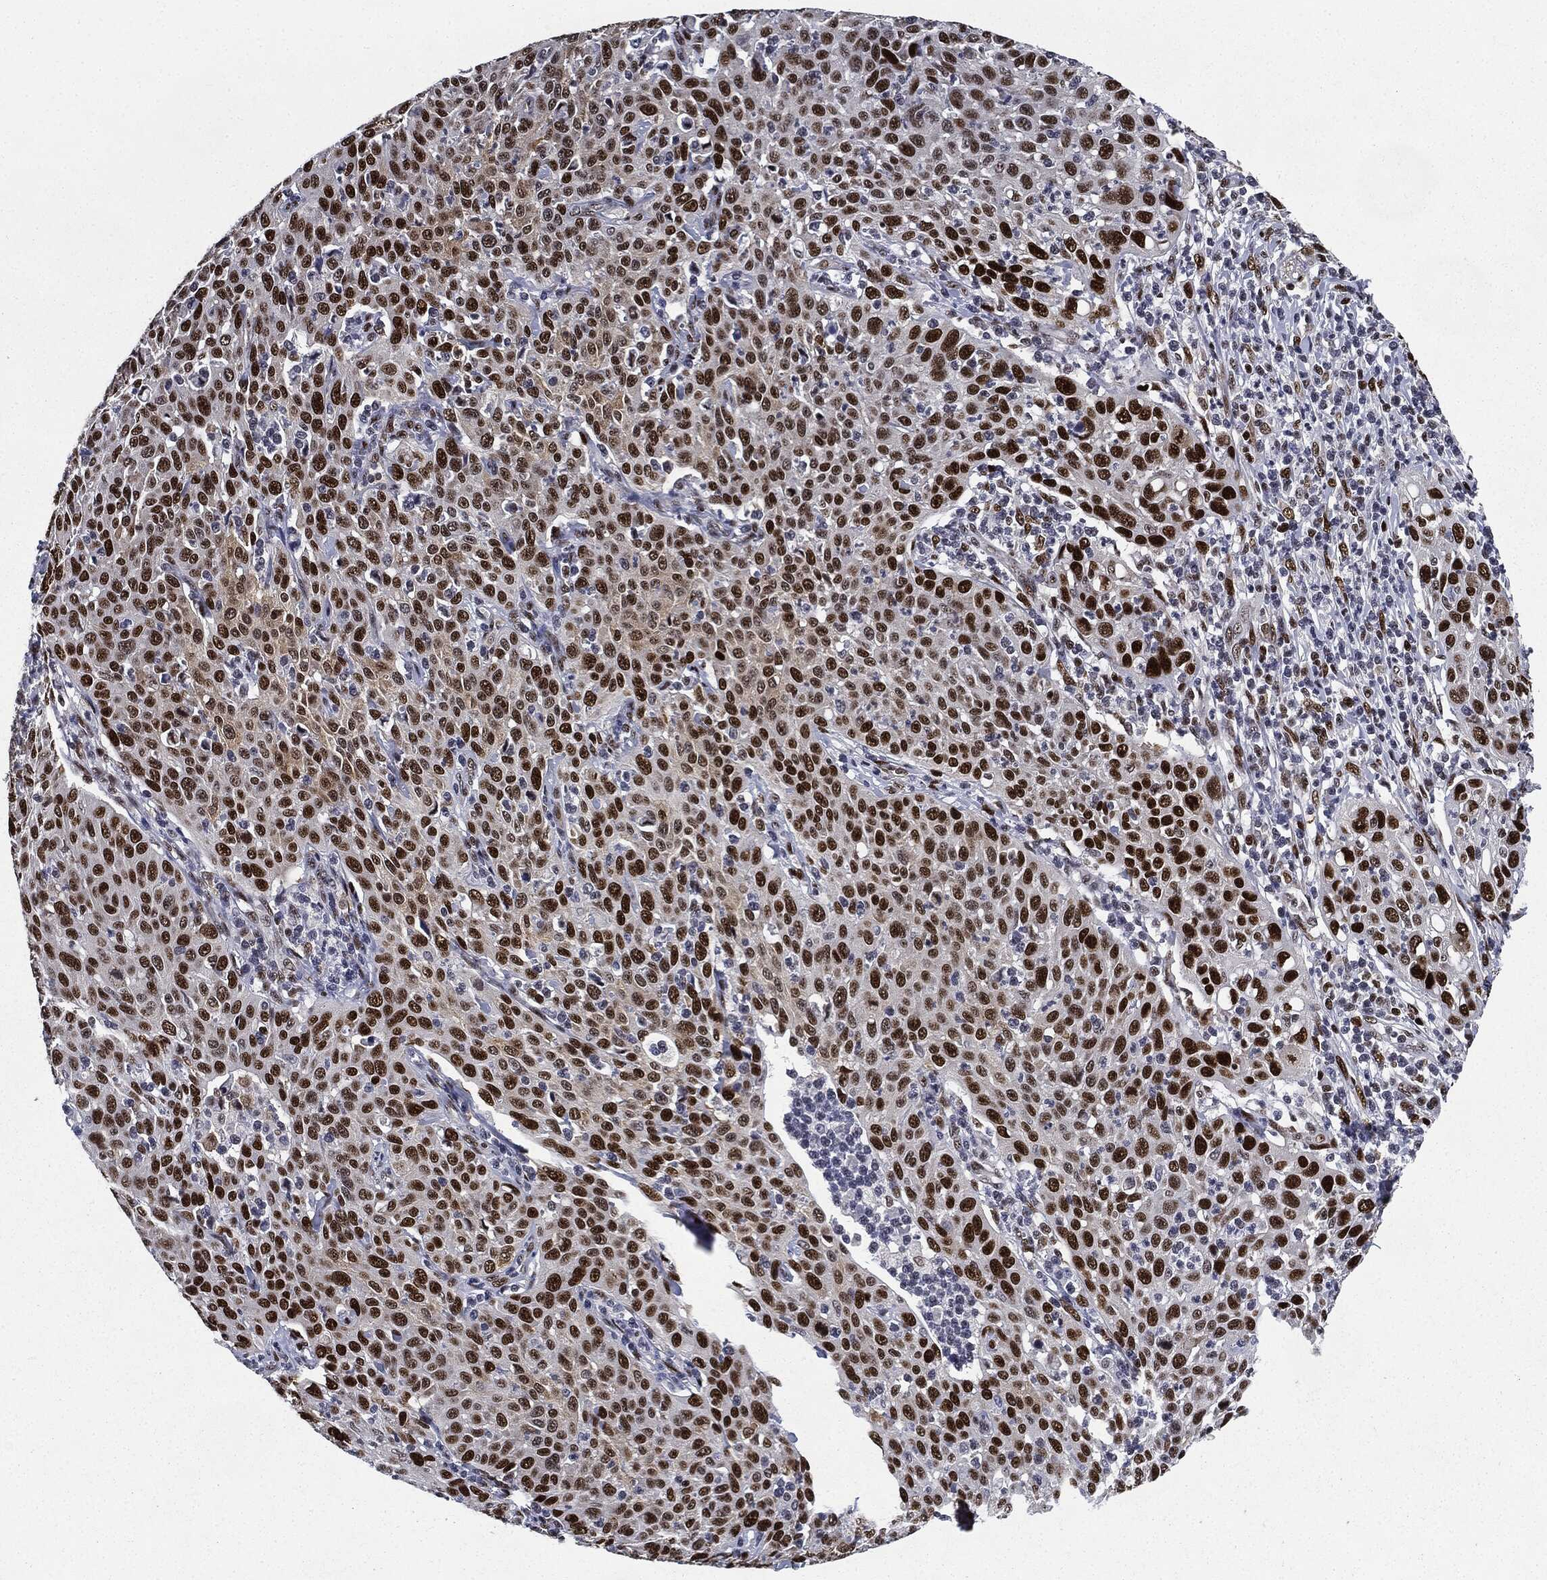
{"staining": {"intensity": "strong", "quantity": "25%-75%", "location": "nuclear"}, "tissue": "cervical cancer", "cell_type": "Tumor cells", "image_type": "cancer", "snomed": [{"axis": "morphology", "description": "Squamous cell carcinoma, NOS"}, {"axis": "topography", "description": "Cervix"}], "caption": "The photomicrograph demonstrates staining of cervical squamous cell carcinoma, revealing strong nuclear protein expression (brown color) within tumor cells.", "gene": "JUN", "patient": {"sex": "female", "age": 26}}